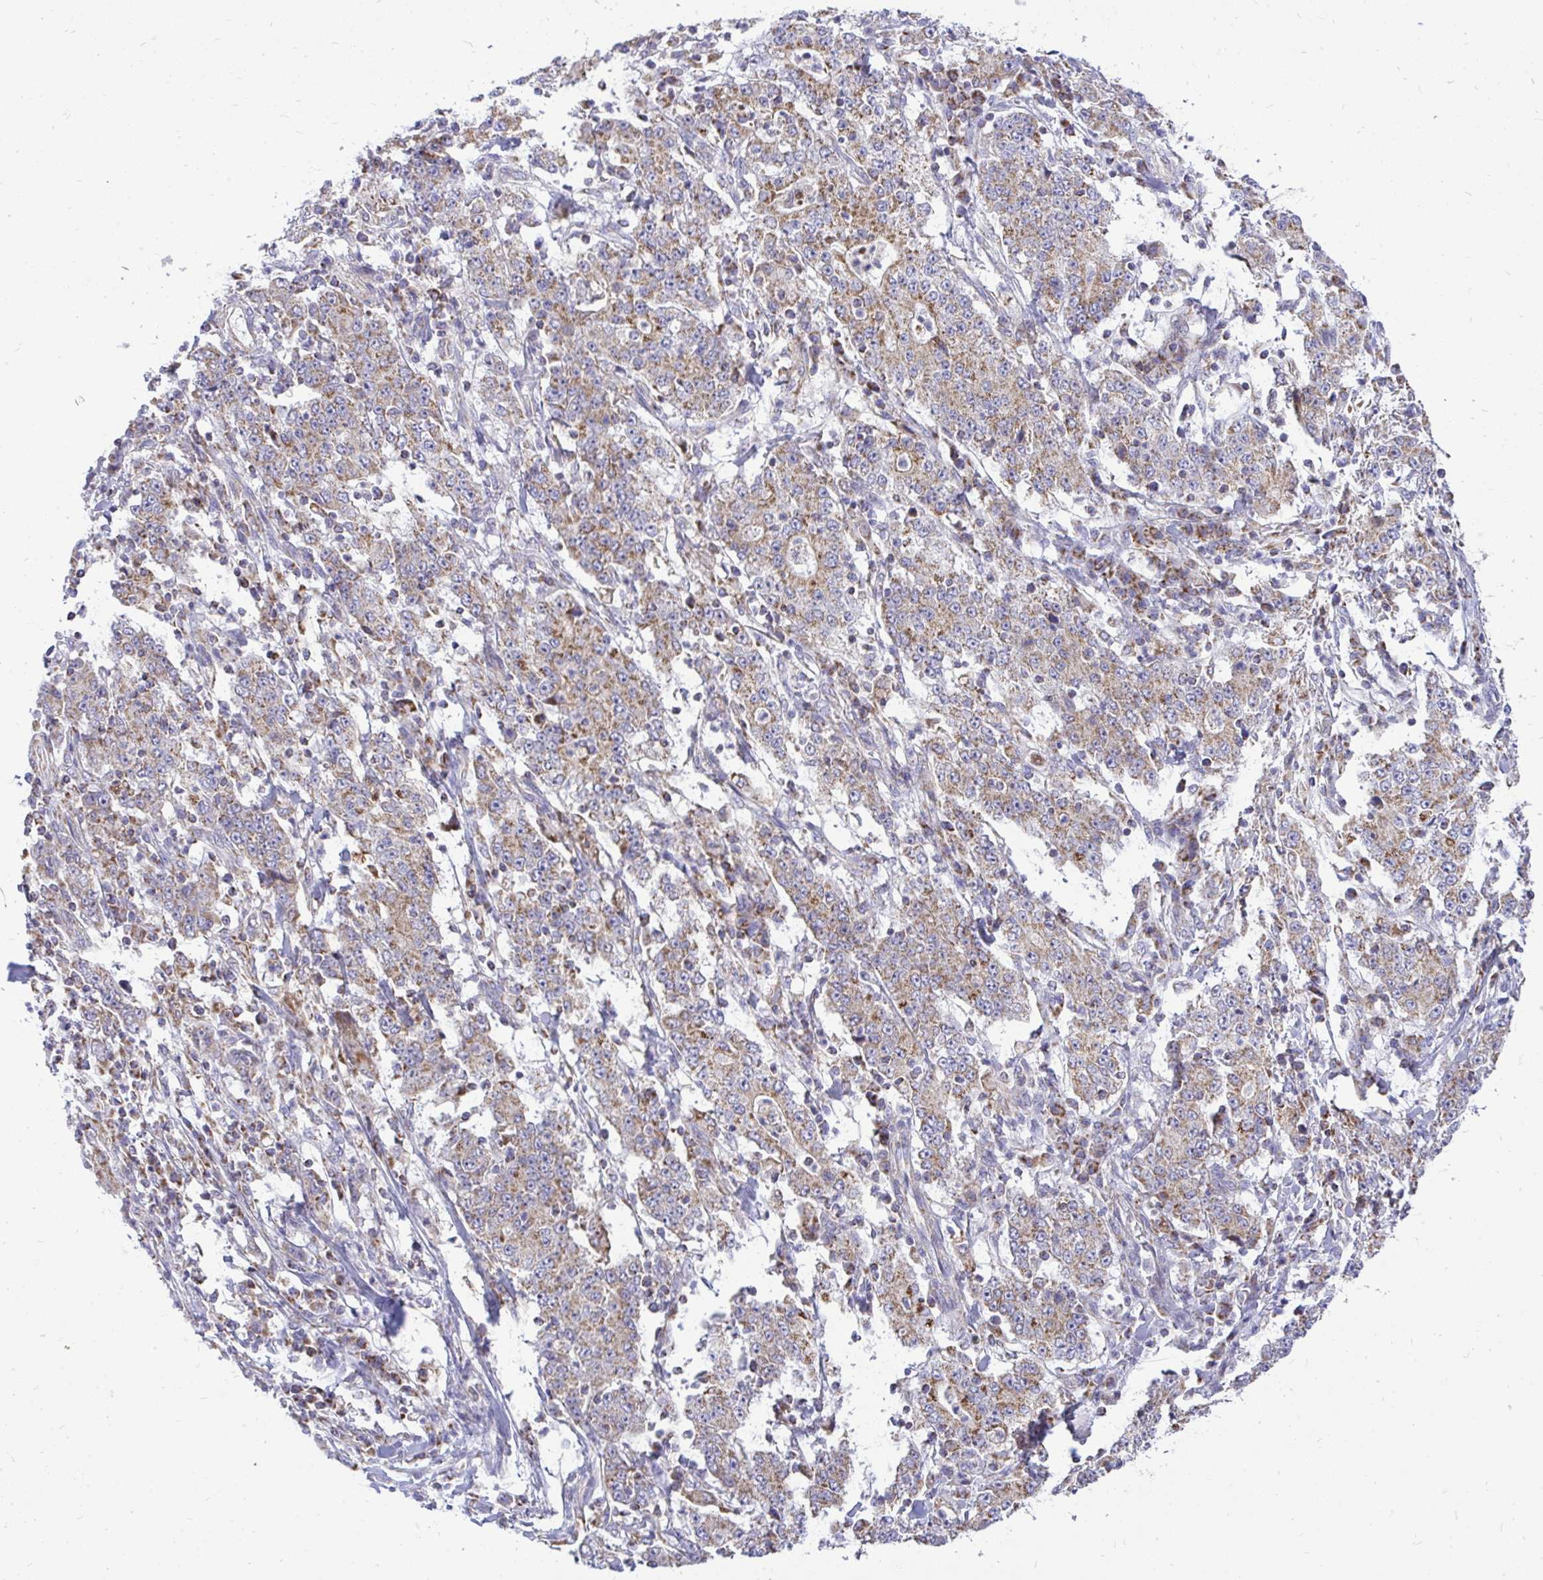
{"staining": {"intensity": "moderate", "quantity": ">75%", "location": "cytoplasmic/membranous"}, "tissue": "stomach cancer", "cell_type": "Tumor cells", "image_type": "cancer", "snomed": [{"axis": "morphology", "description": "Normal tissue, NOS"}, {"axis": "morphology", "description": "Adenocarcinoma, NOS"}, {"axis": "topography", "description": "Stomach, upper"}, {"axis": "topography", "description": "Stomach"}], "caption": "Moderate cytoplasmic/membranous staining is identified in about >75% of tumor cells in stomach cancer (adenocarcinoma). Using DAB (brown) and hematoxylin (blue) stains, captured at high magnification using brightfield microscopy.", "gene": "SPTBN2", "patient": {"sex": "male", "age": 59}}